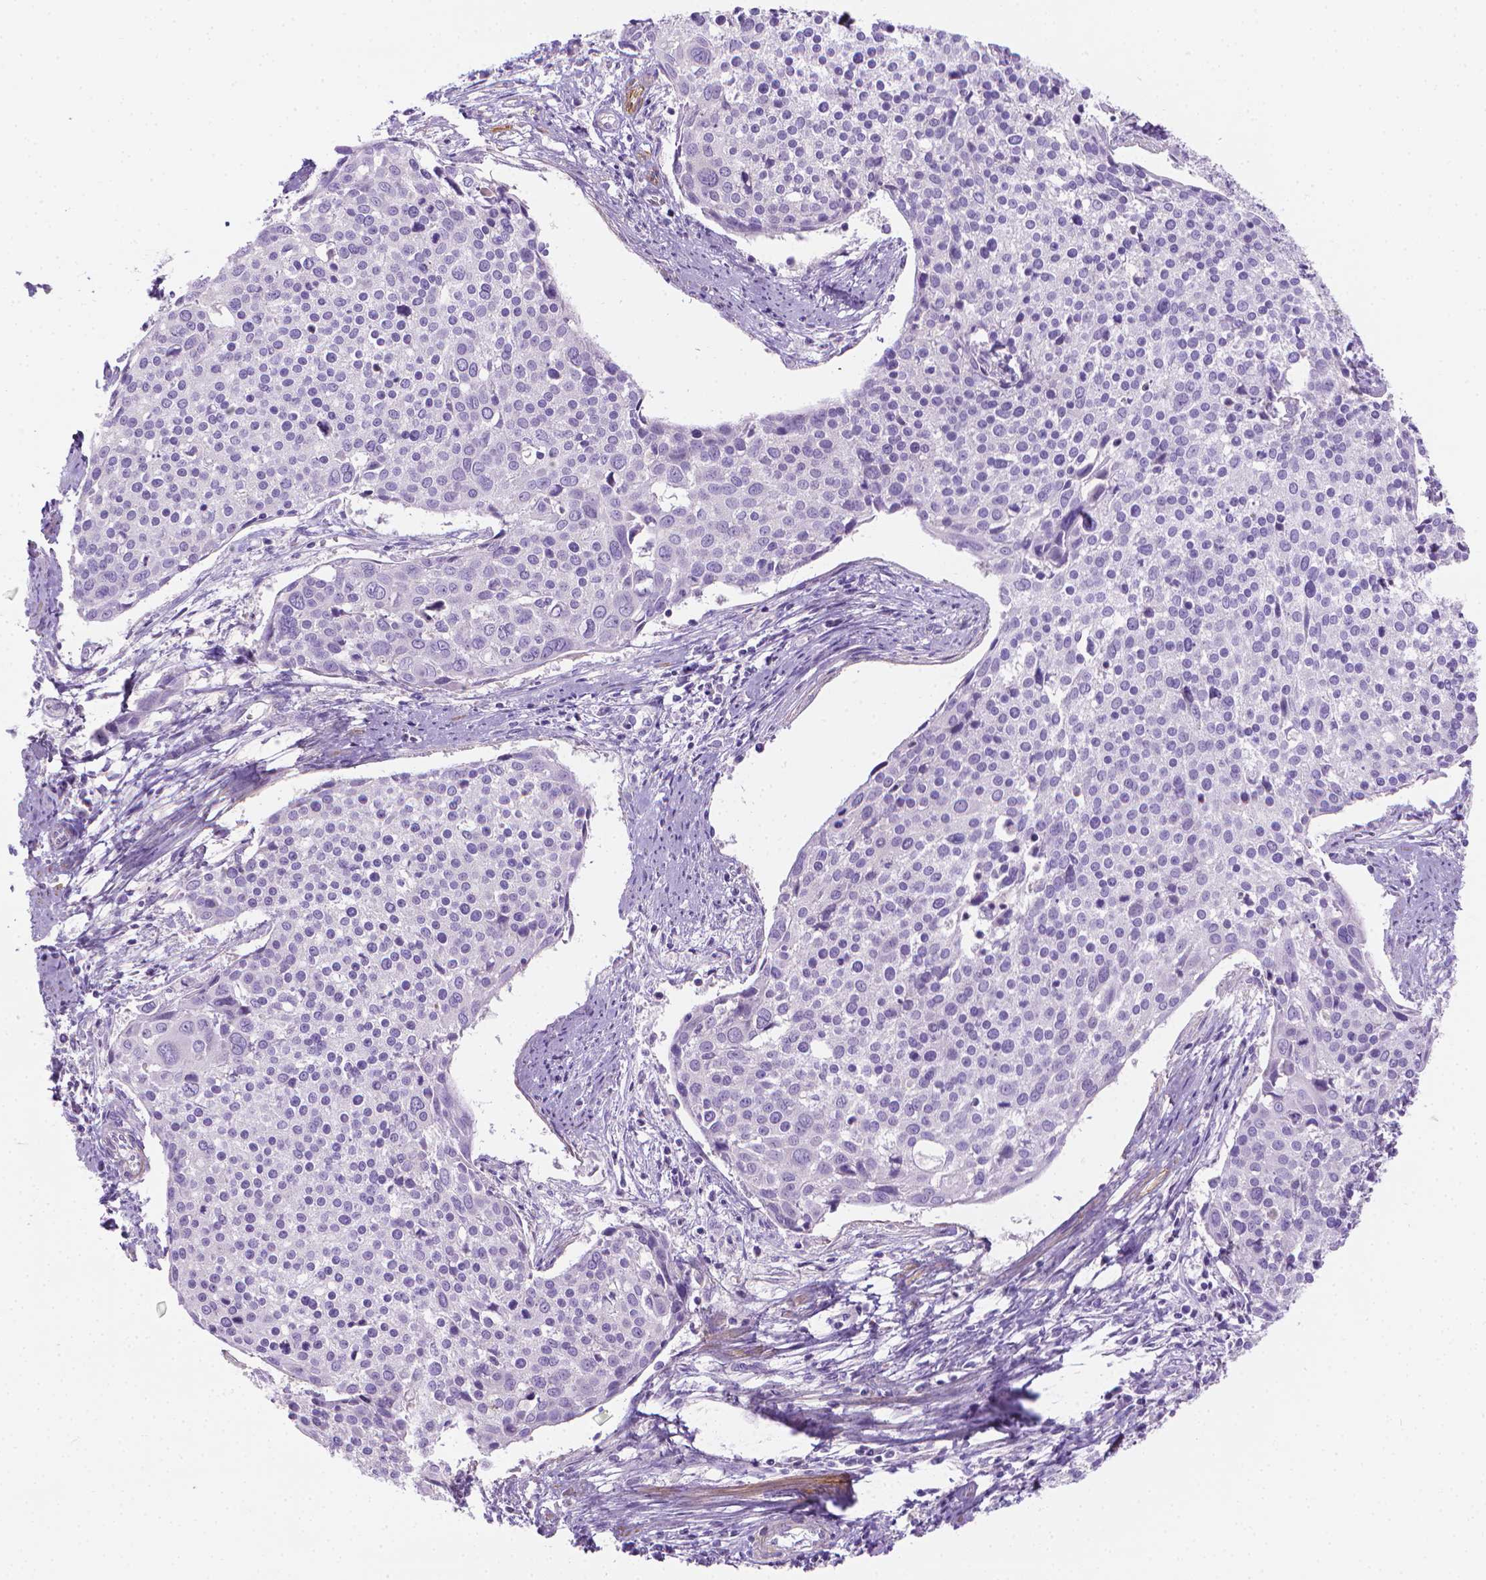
{"staining": {"intensity": "negative", "quantity": "none", "location": "none"}, "tissue": "cervical cancer", "cell_type": "Tumor cells", "image_type": "cancer", "snomed": [{"axis": "morphology", "description": "Squamous cell carcinoma, NOS"}, {"axis": "topography", "description": "Cervix"}], "caption": "Cervical squamous cell carcinoma was stained to show a protein in brown. There is no significant positivity in tumor cells. (DAB (3,3'-diaminobenzidine) IHC with hematoxylin counter stain).", "gene": "FASN", "patient": {"sex": "female", "age": 39}}